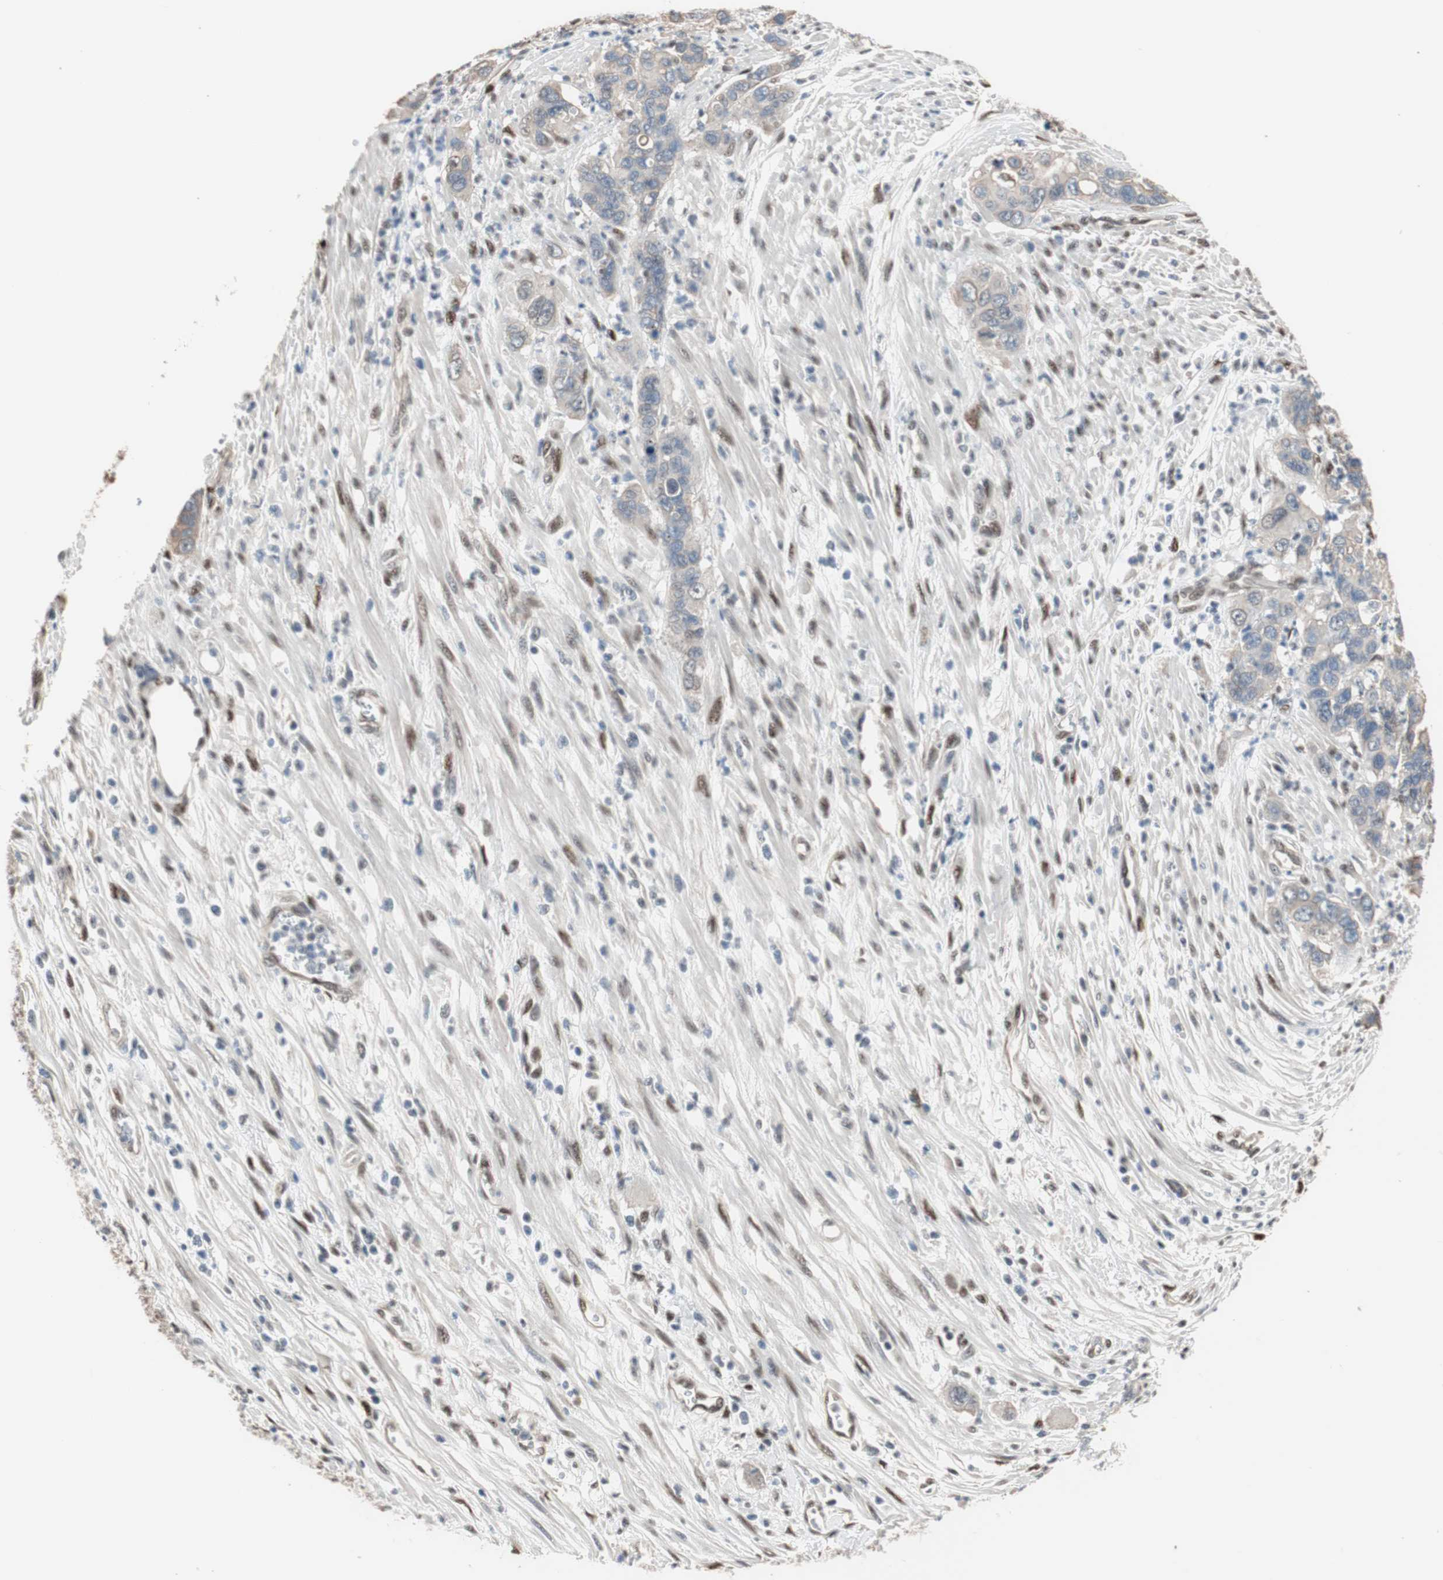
{"staining": {"intensity": "weak", "quantity": ">75%", "location": "cytoplasmic/membranous"}, "tissue": "pancreatic cancer", "cell_type": "Tumor cells", "image_type": "cancer", "snomed": [{"axis": "morphology", "description": "Adenocarcinoma, NOS"}, {"axis": "topography", "description": "Pancreas"}], "caption": "Protein expression analysis of pancreatic cancer shows weak cytoplasmic/membranous positivity in approximately >75% of tumor cells. (DAB (3,3'-diaminobenzidine) IHC, brown staining for protein, blue staining for nuclei).", "gene": "PML", "patient": {"sex": "female", "age": 71}}